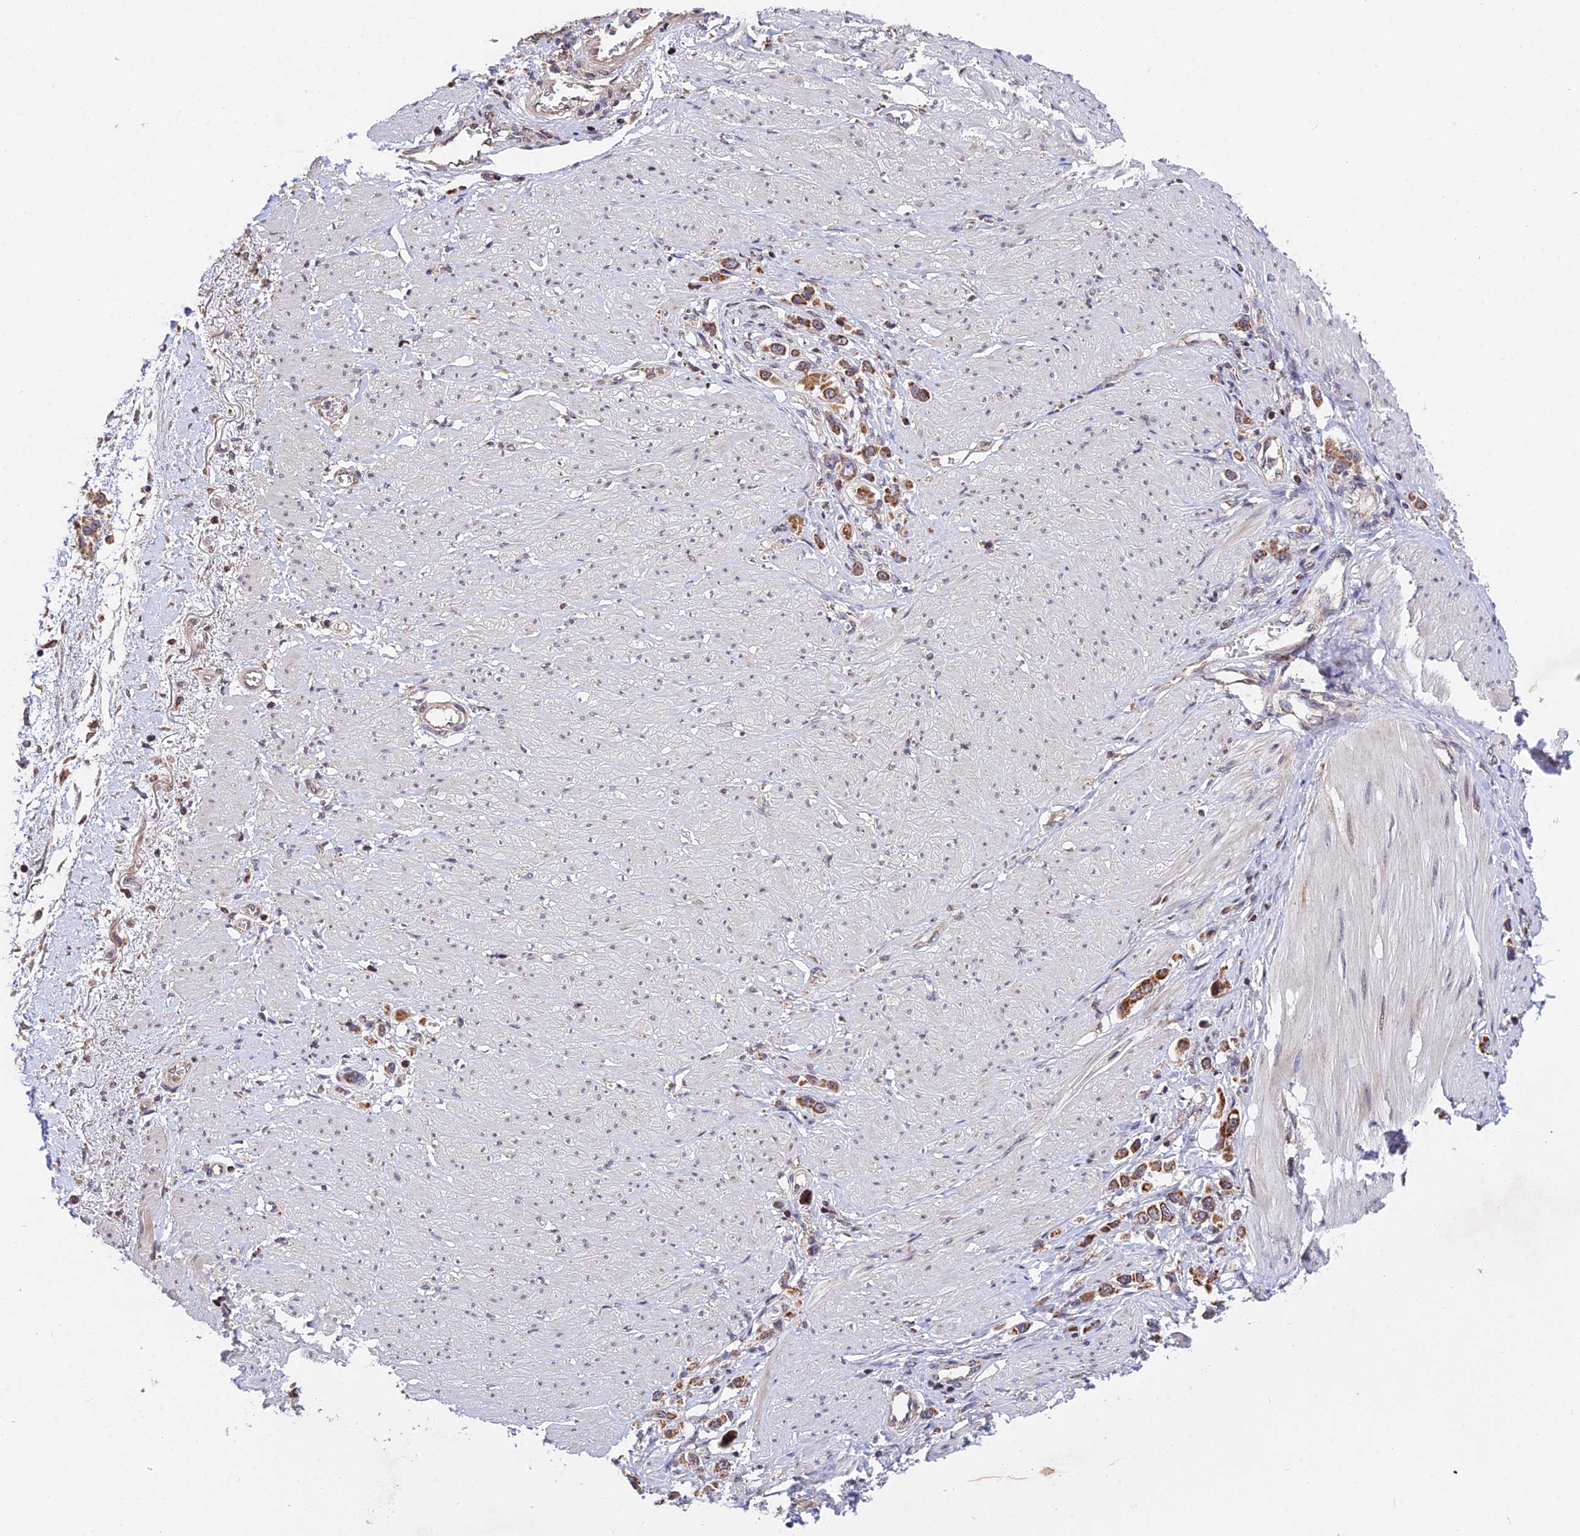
{"staining": {"intensity": "moderate", "quantity": ">75%", "location": "cytoplasmic/membranous"}, "tissue": "stomach cancer", "cell_type": "Tumor cells", "image_type": "cancer", "snomed": [{"axis": "morphology", "description": "Adenocarcinoma, NOS"}, {"axis": "topography", "description": "Stomach"}], "caption": "Human stomach cancer (adenocarcinoma) stained for a protein (brown) reveals moderate cytoplasmic/membranous positive positivity in about >75% of tumor cells.", "gene": "RERGL", "patient": {"sex": "female", "age": 65}}